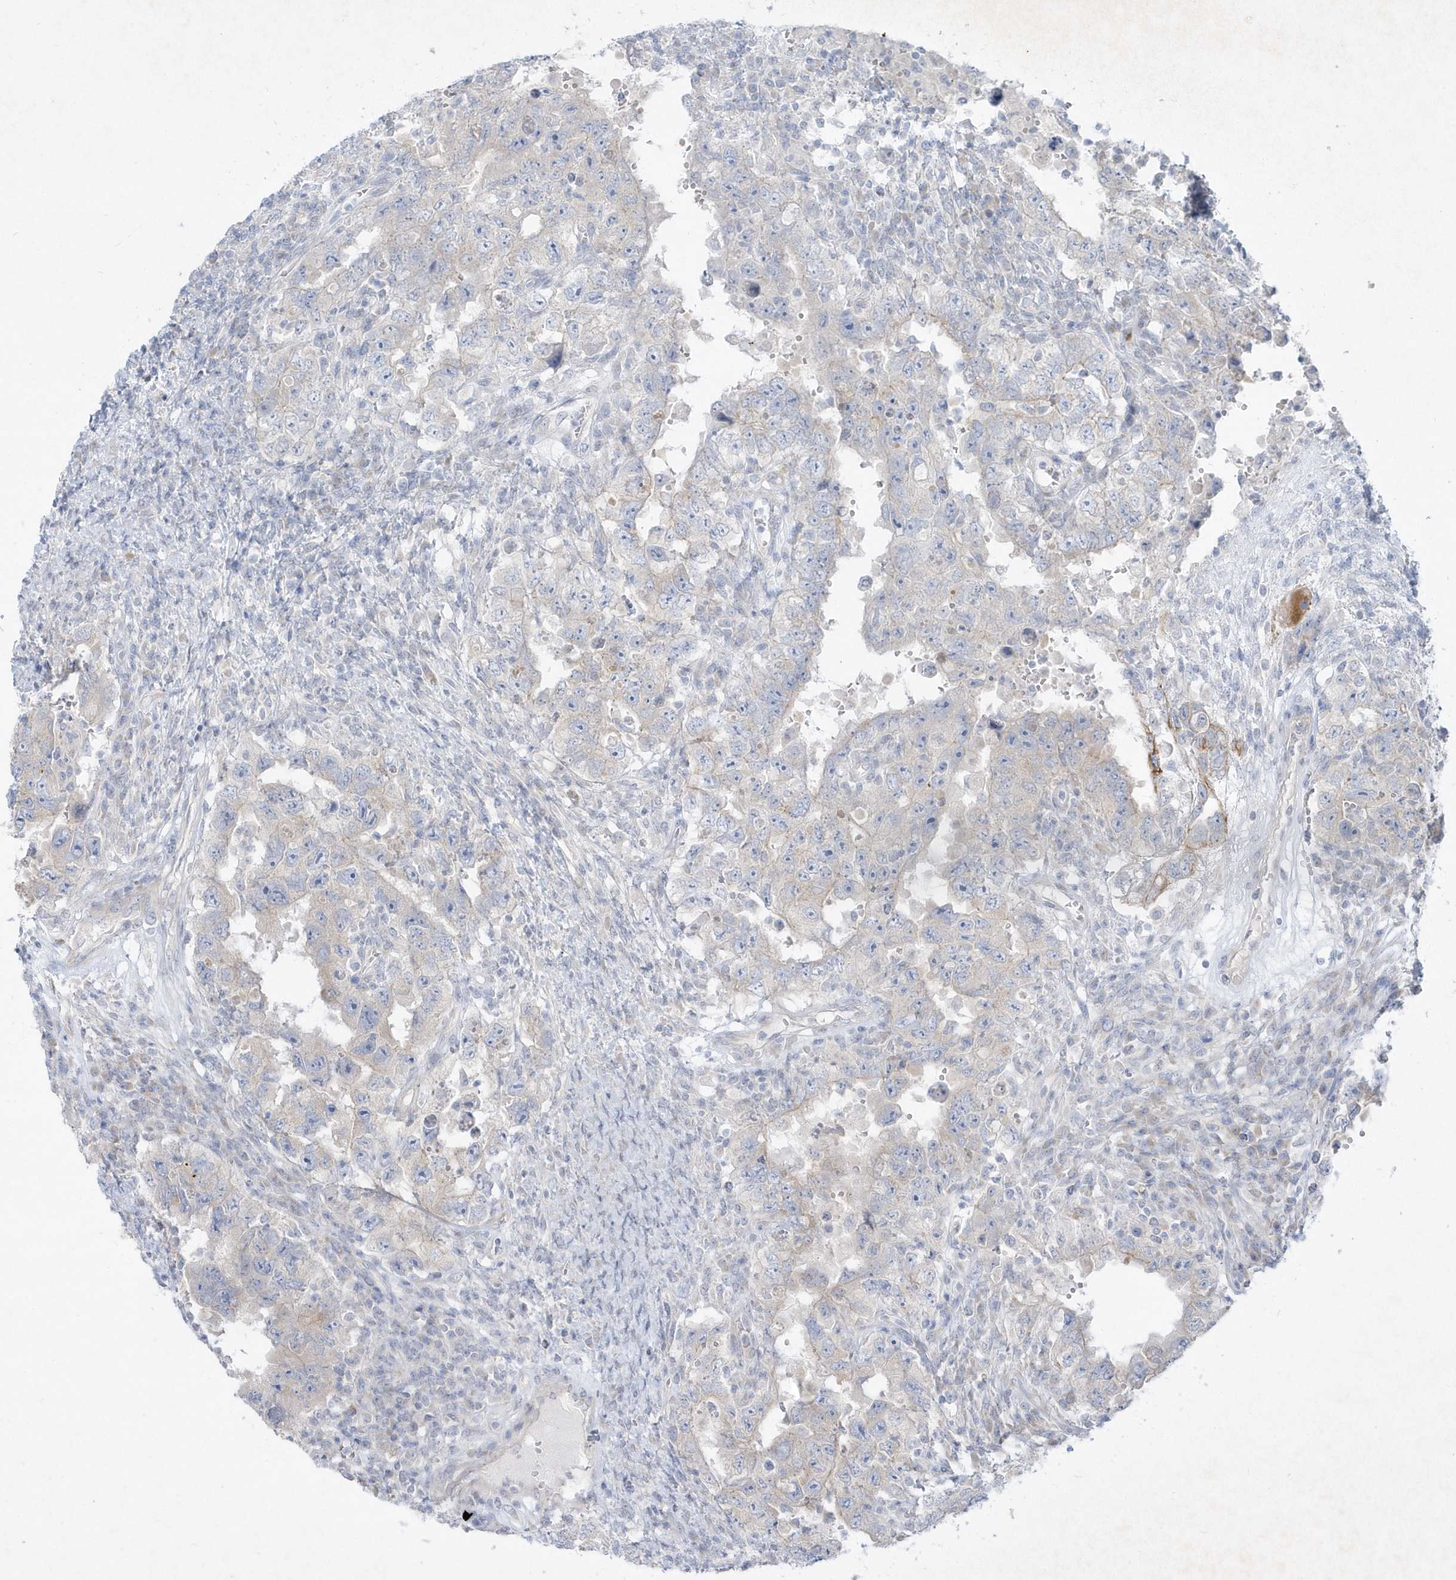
{"staining": {"intensity": "negative", "quantity": "none", "location": "none"}, "tissue": "testis cancer", "cell_type": "Tumor cells", "image_type": "cancer", "snomed": [{"axis": "morphology", "description": "Carcinoma, Embryonal, NOS"}, {"axis": "topography", "description": "Testis"}], "caption": "The histopathology image demonstrates no staining of tumor cells in embryonal carcinoma (testis).", "gene": "LARS1", "patient": {"sex": "male", "age": 26}}